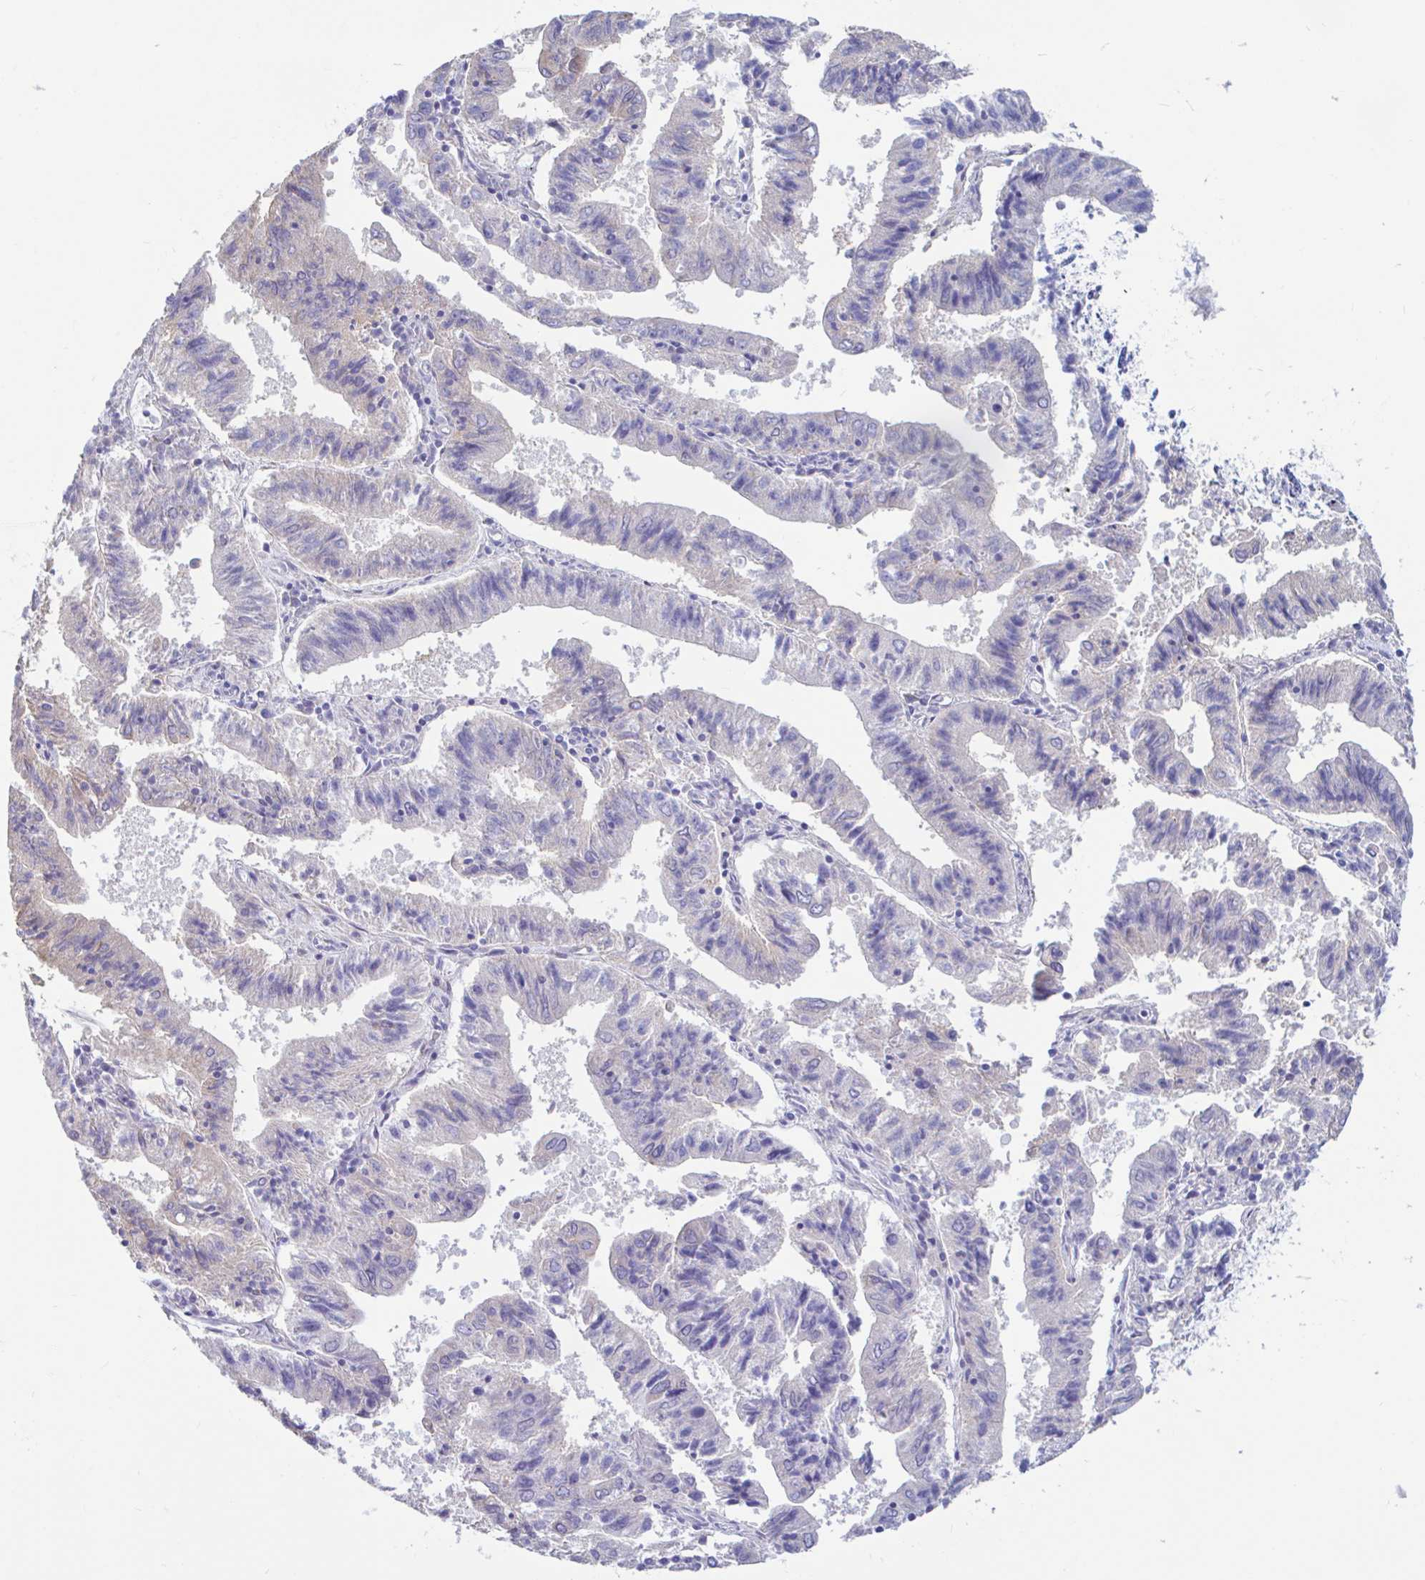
{"staining": {"intensity": "negative", "quantity": "none", "location": "none"}, "tissue": "endometrial cancer", "cell_type": "Tumor cells", "image_type": "cancer", "snomed": [{"axis": "morphology", "description": "Adenocarcinoma, NOS"}, {"axis": "topography", "description": "Endometrium"}], "caption": "This is an immunohistochemistry histopathology image of human endometrial adenocarcinoma. There is no positivity in tumor cells.", "gene": "NBPF3", "patient": {"sex": "female", "age": 82}}